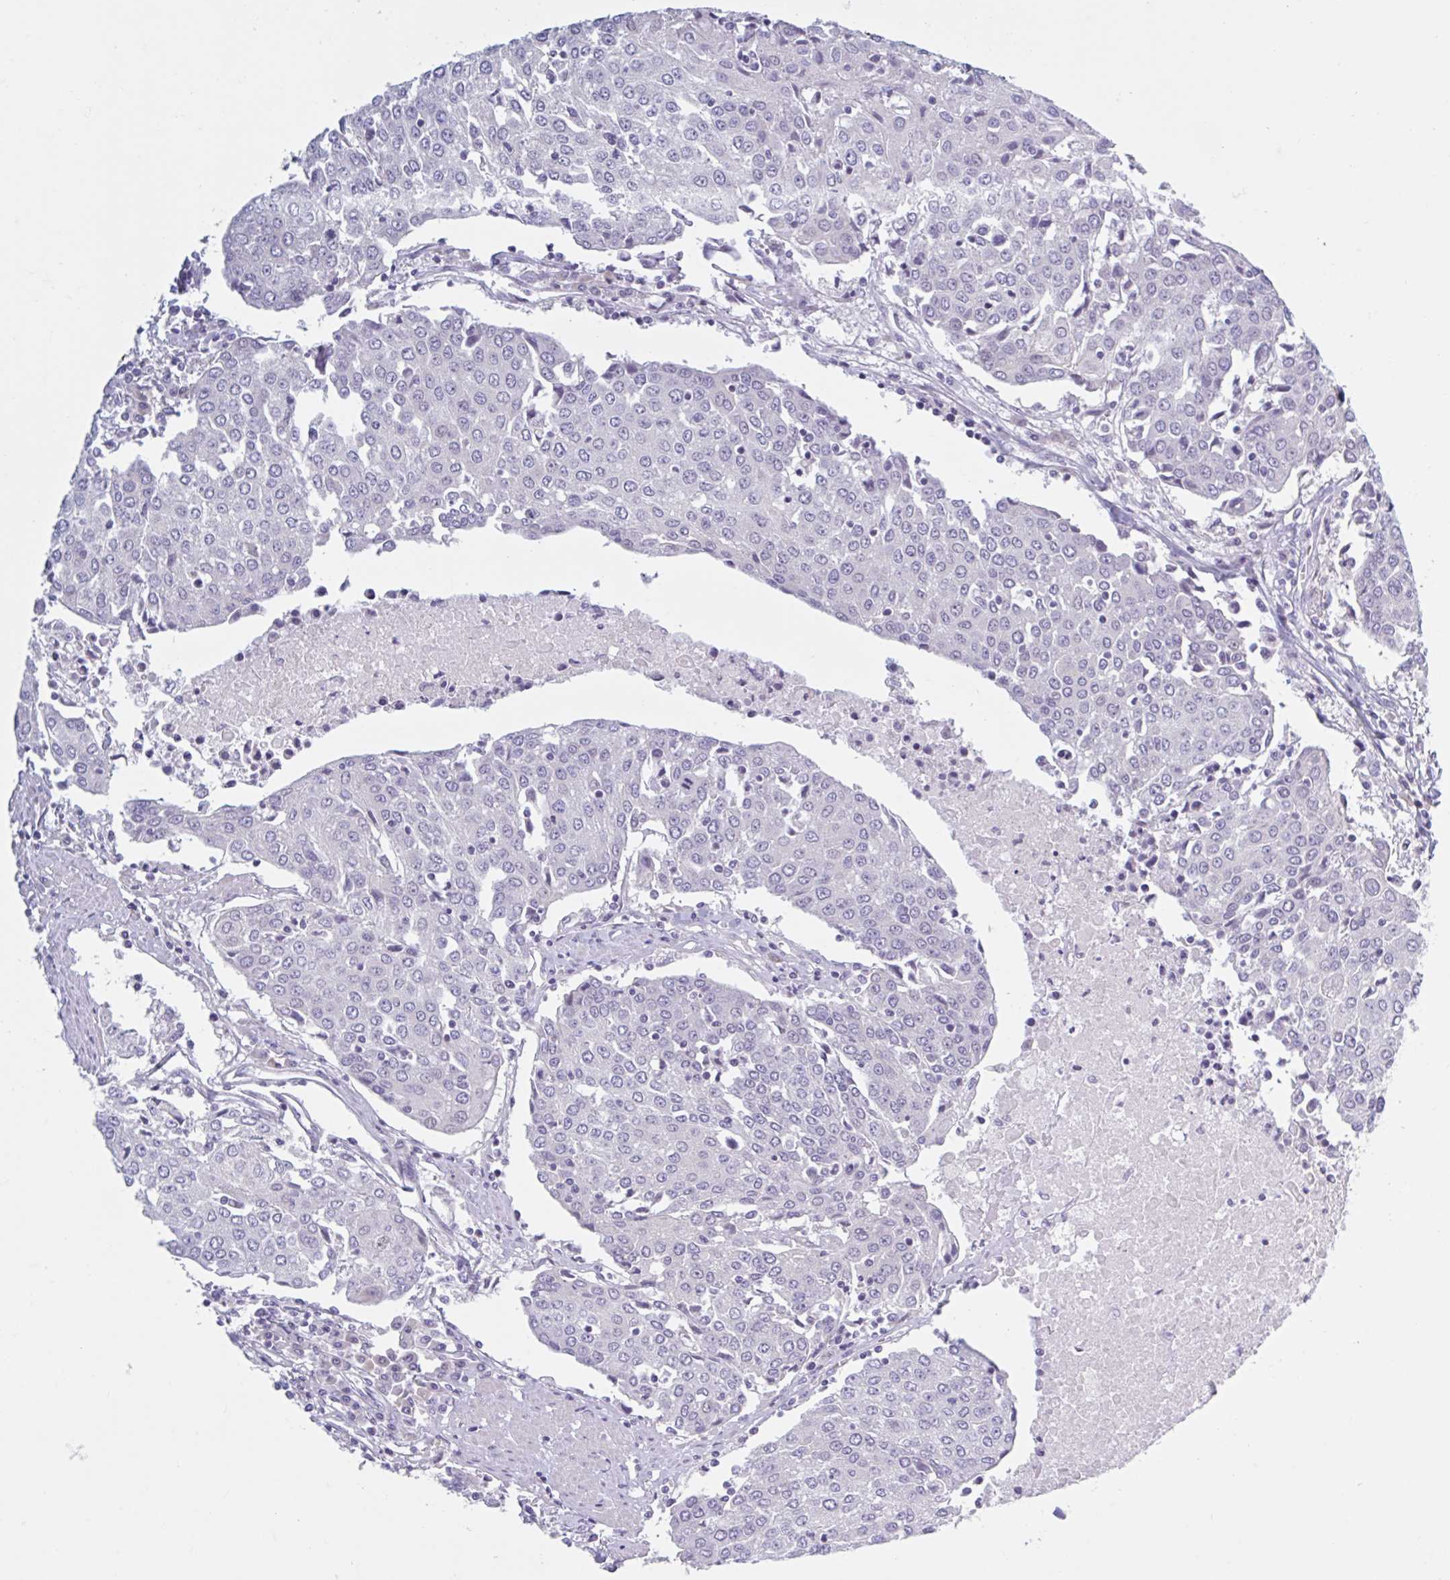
{"staining": {"intensity": "negative", "quantity": "none", "location": "none"}, "tissue": "urothelial cancer", "cell_type": "Tumor cells", "image_type": "cancer", "snomed": [{"axis": "morphology", "description": "Urothelial carcinoma, High grade"}, {"axis": "topography", "description": "Urinary bladder"}], "caption": "Immunohistochemical staining of urothelial cancer displays no significant positivity in tumor cells.", "gene": "FAM153A", "patient": {"sex": "female", "age": 85}}